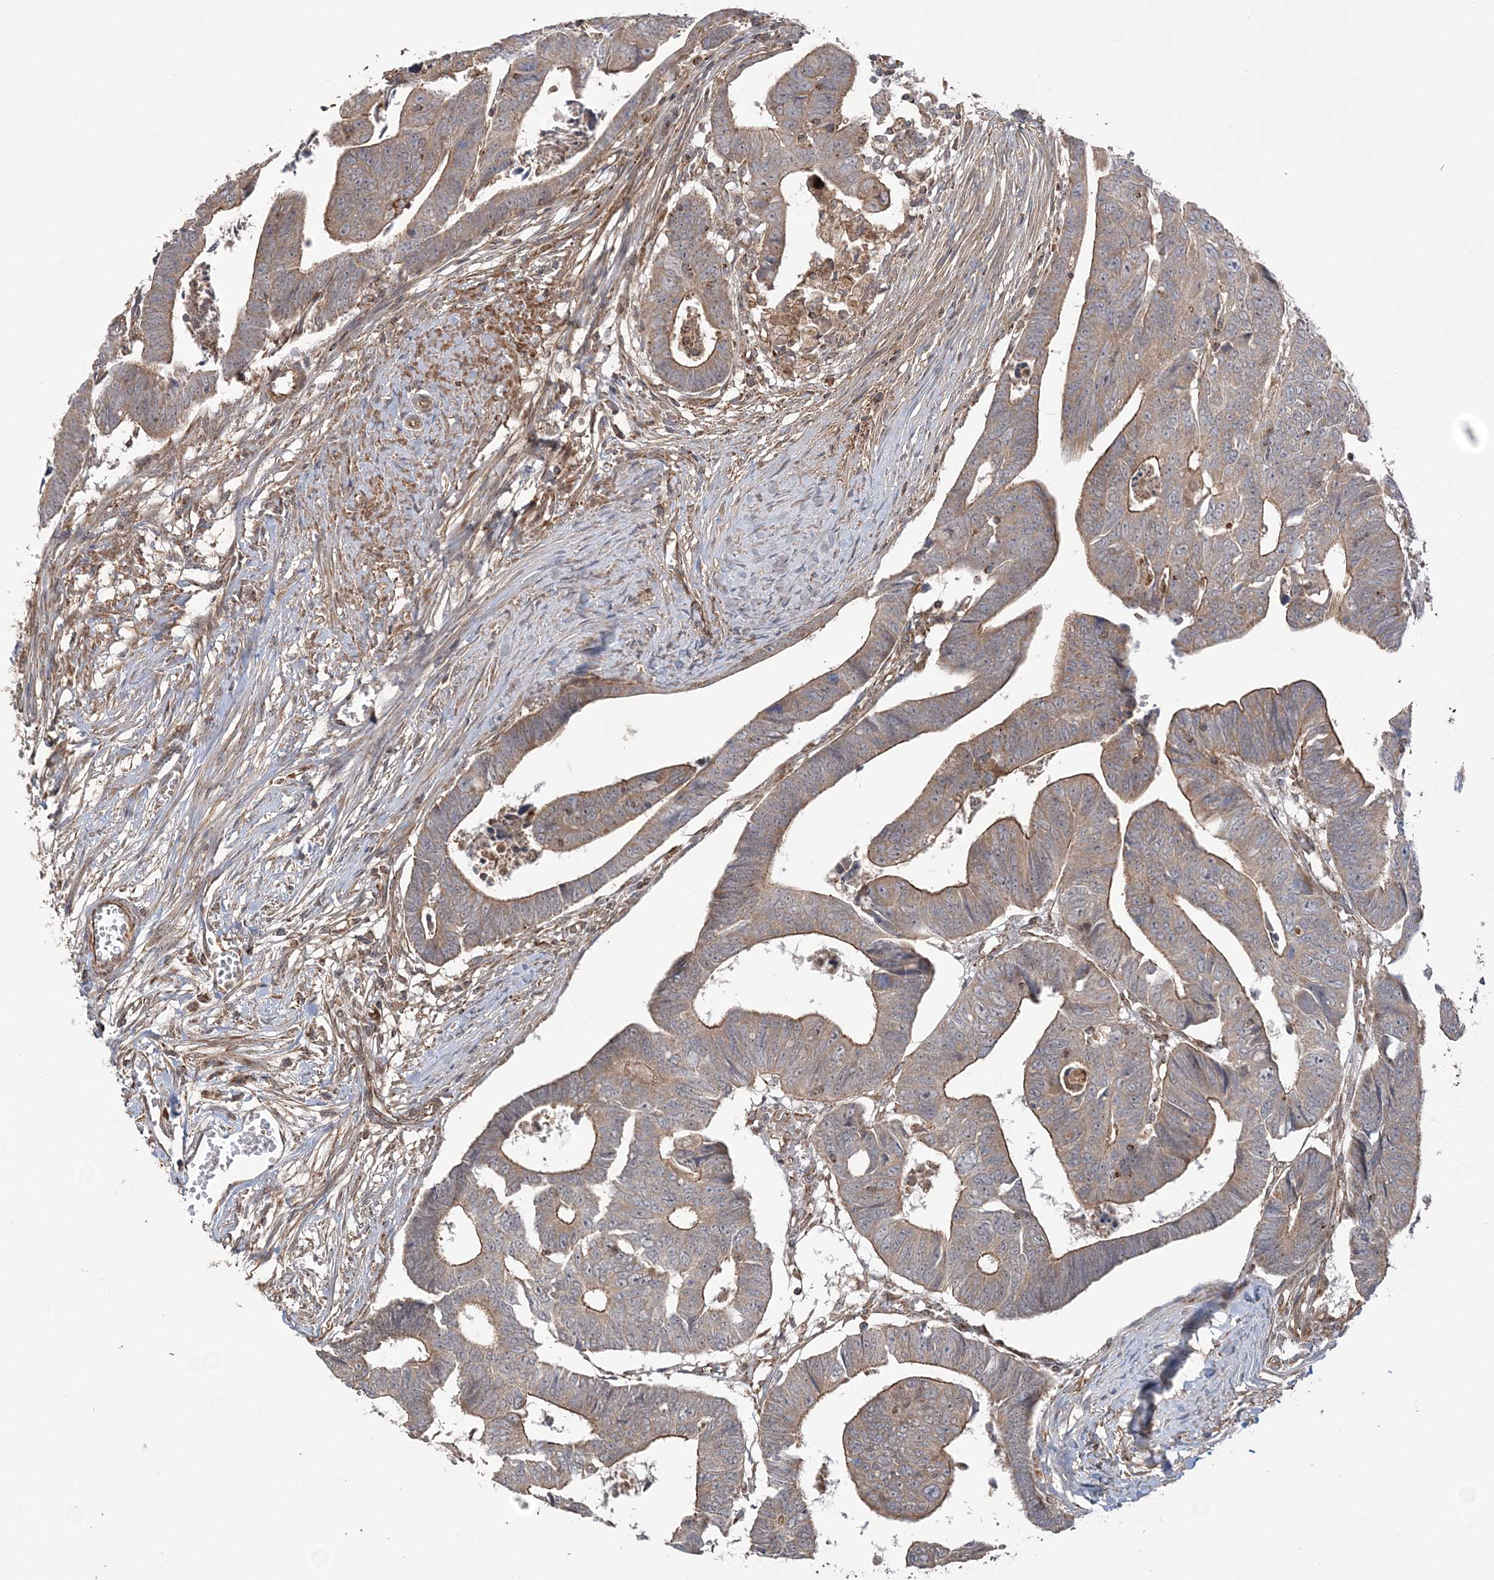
{"staining": {"intensity": "moderate", "quantity": "25%-75%", "location": "cytoplasmic/membranous"}, "tissue": "colorectal cancer", "cell_type": "Tumor cells", "image_type": "cancer", "snomed": [{"axis": "morphology", "description": "Adenocarcinoma, NOS"}, {"axis": "topography", "description": "Rectum"}], "caption": "Immunohistochemical staining of colorectal adenocarcinoma reveals medium levels of moderate cytoplasmic/membranous protein expression in about 25%-75% of tumor cells.", "gene": "SCLT1", "patient": {"sex": "female", "age": 65}}